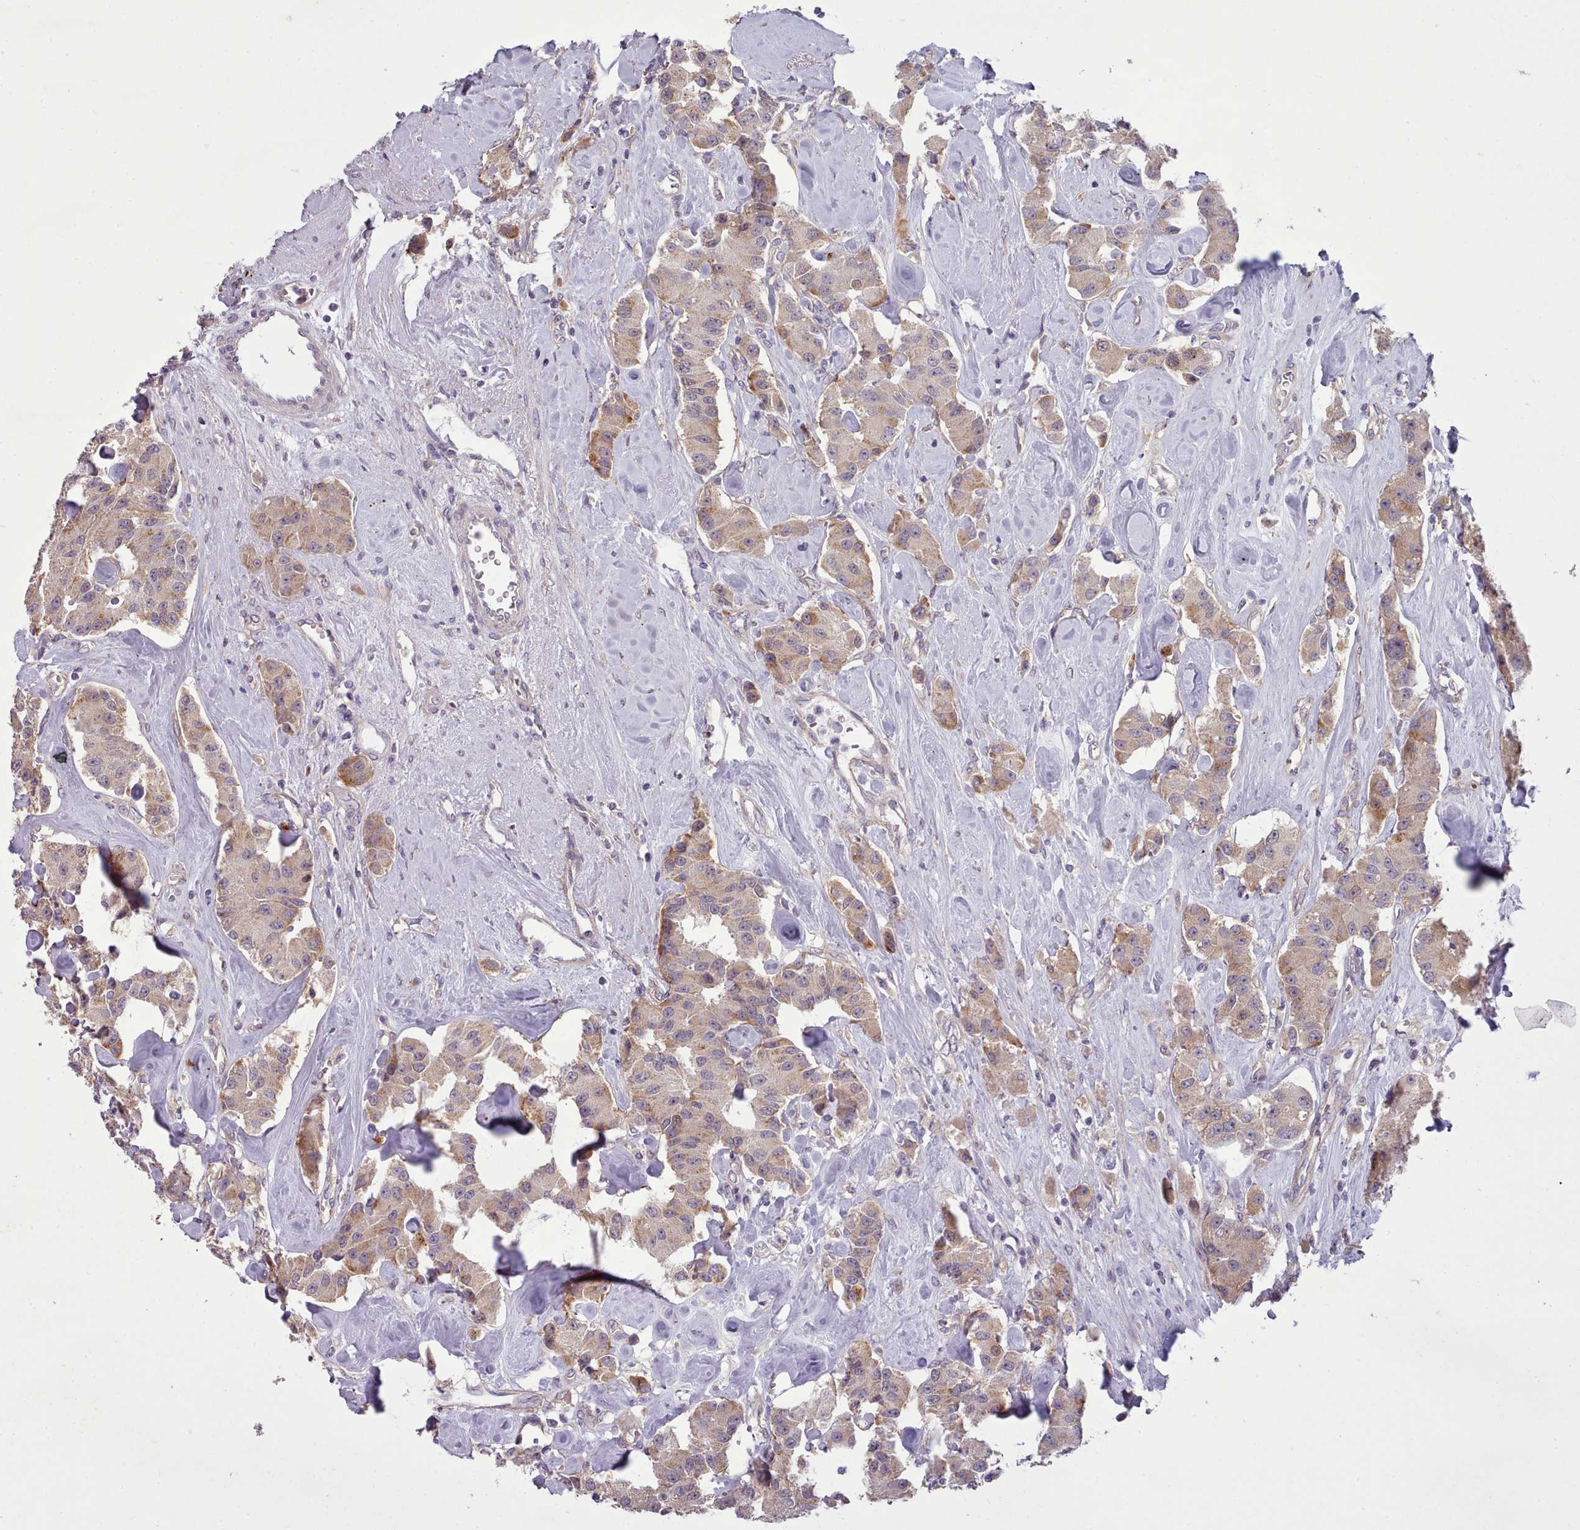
{"staining": {"intensity": "weak", "quantity": ">75%", "location": "cytoplasmic/membranous"}, "tissue": "carcinoid", "cell_type": "Tumor cells", "image_type": "cancer", "snomed": [{"axis": "morphology", "description": "Carcinoid, malignant, NOS"}, {"axis": "topography", "description": "Pancreas"}], "caption": "Tumor cells reveal weak cytoplasmic/membranous staining in about >75% of cells in carcinoid.", "gene": "DPF1", "patient": {"sex": "male", "age": 41}}